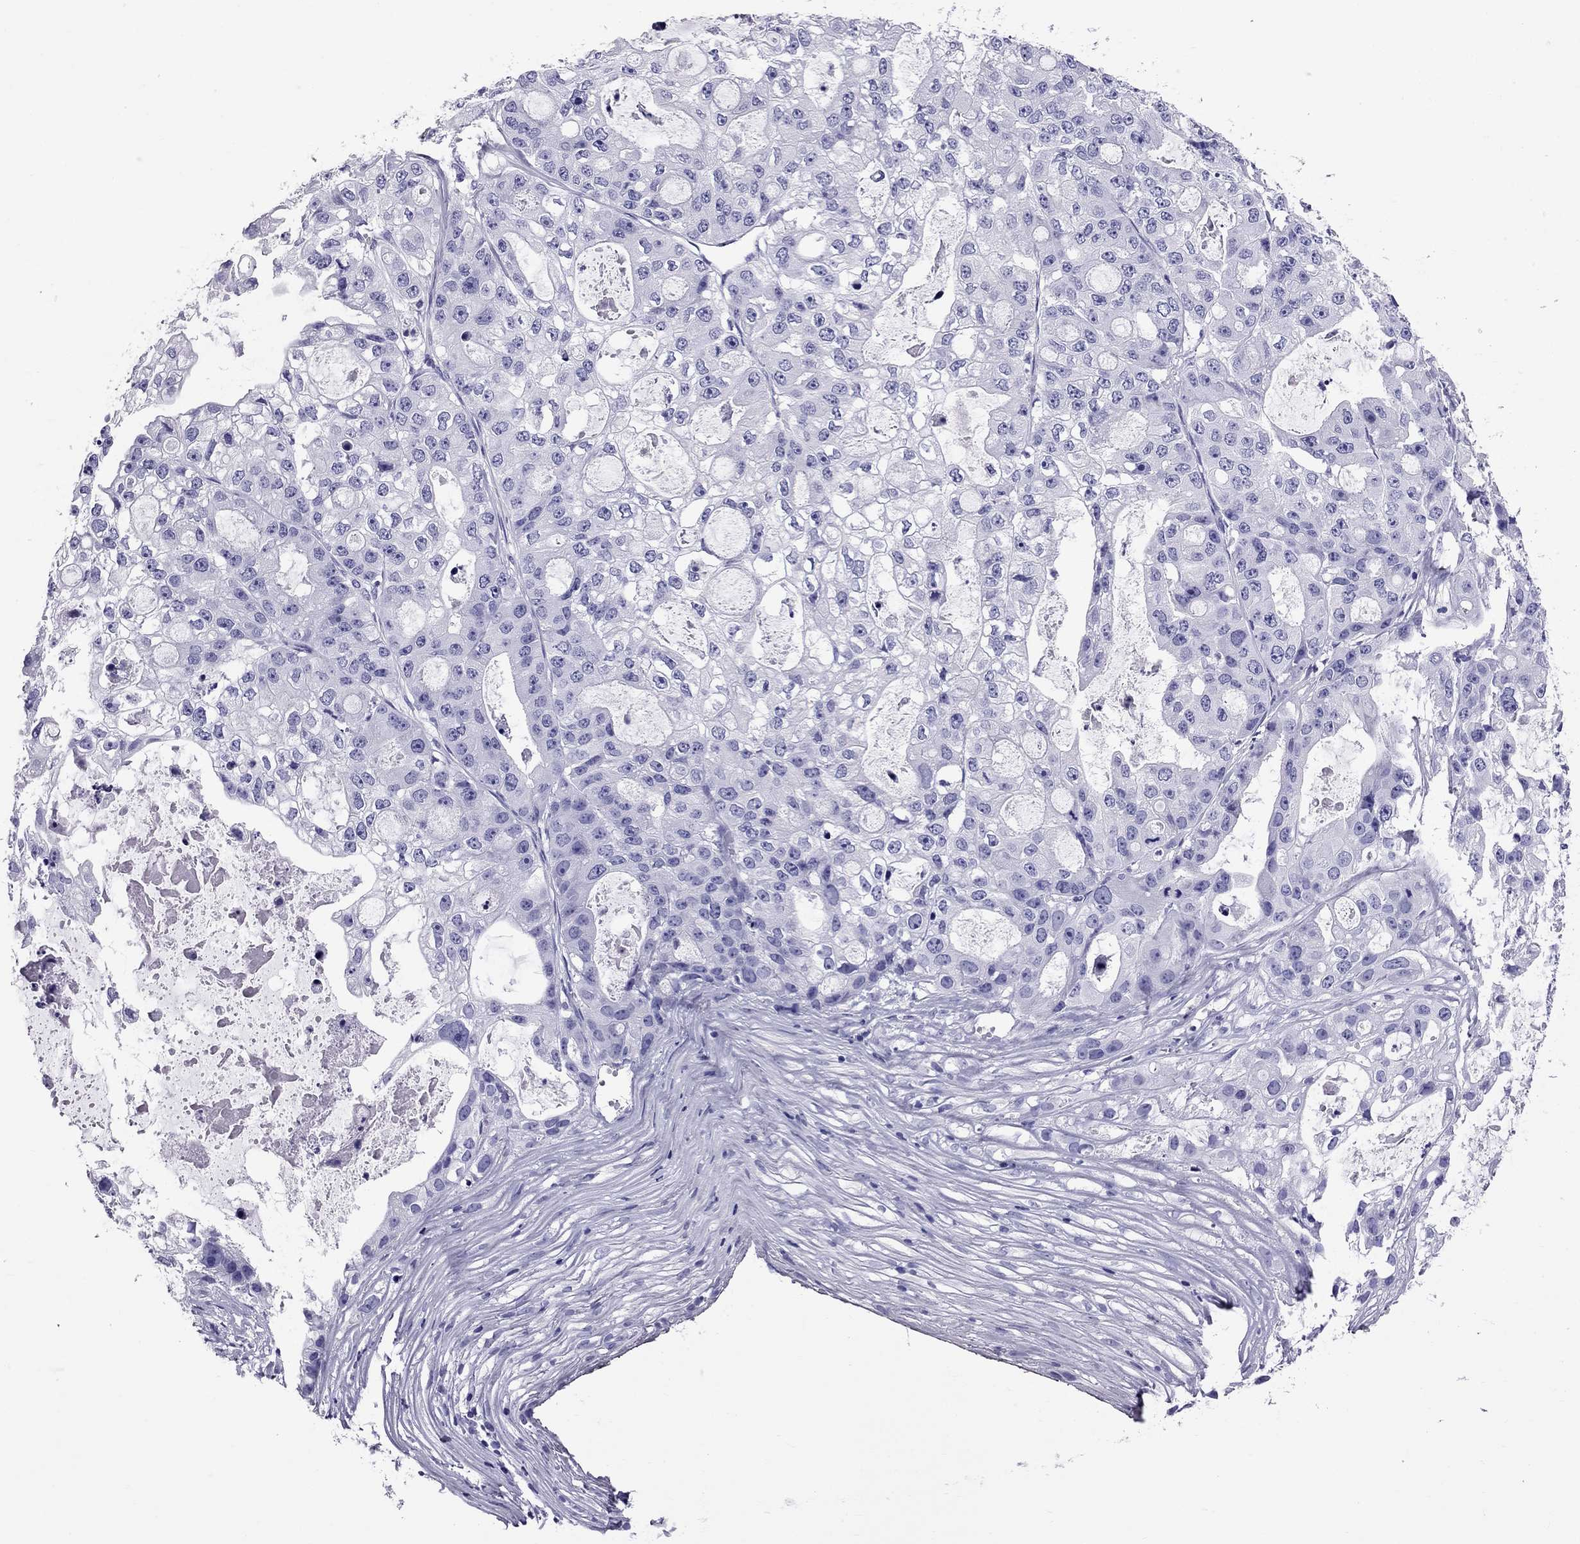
{"staining": {"intensity": "negative", "quantity": "none", "location": "none"}, "tissue": "ovarian cancer", "cell_type": "Tumor cells", "image_type": "cancer", "snomed": [{"axis": "morphology", "description": "Cystadenocarcinoma, serous, NOS"}, {"axis": "topography", "description": "Ovary"}], "caption": "Immunohistochemistry (IHC) of ovarian cancer reveals no expression in tumor cells.", "gene": "SCART1", "patient": {"sex": "female", "age": 56}}